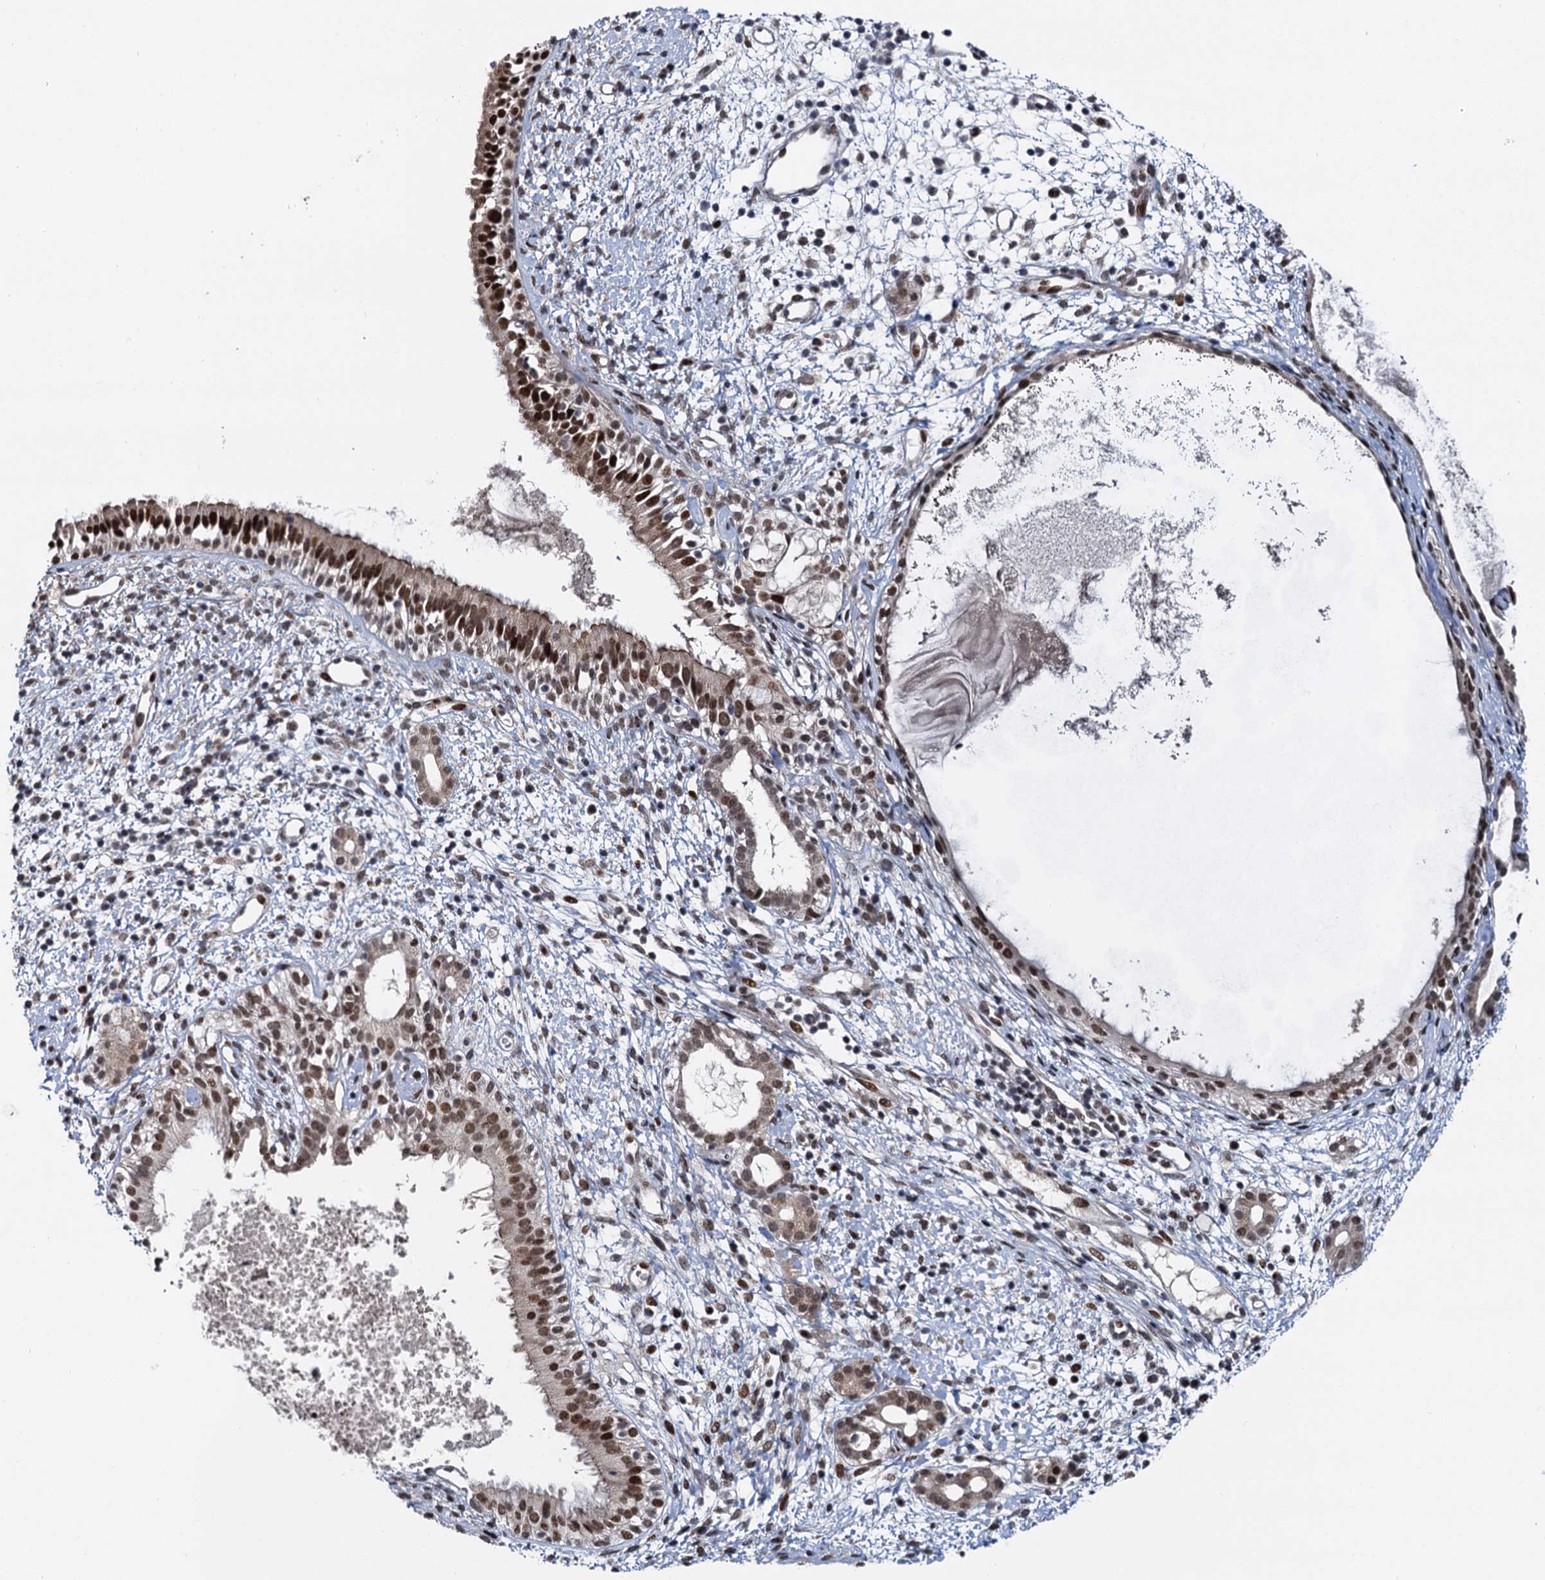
{"staining": {"intensity": "strong", "quantity": ">75%", "location": "nuclear"}, "tissue": "nasopharynx", "cell_type": "Respiratory epithelial cells", "image_type": "normal", "snomed": [{"axis": "morphology", "description": "Normal tissue, NOS"}, {"axis": "topography", "description": "Nasopharynx"}], "caption": "The image exhibits a brown stain indicating the presence of a protein in the nuclear of respiratory epithelial cells in nasopharynx.", "gene": "RUFY2", "patient": {"sex": "male", "age": 22}}